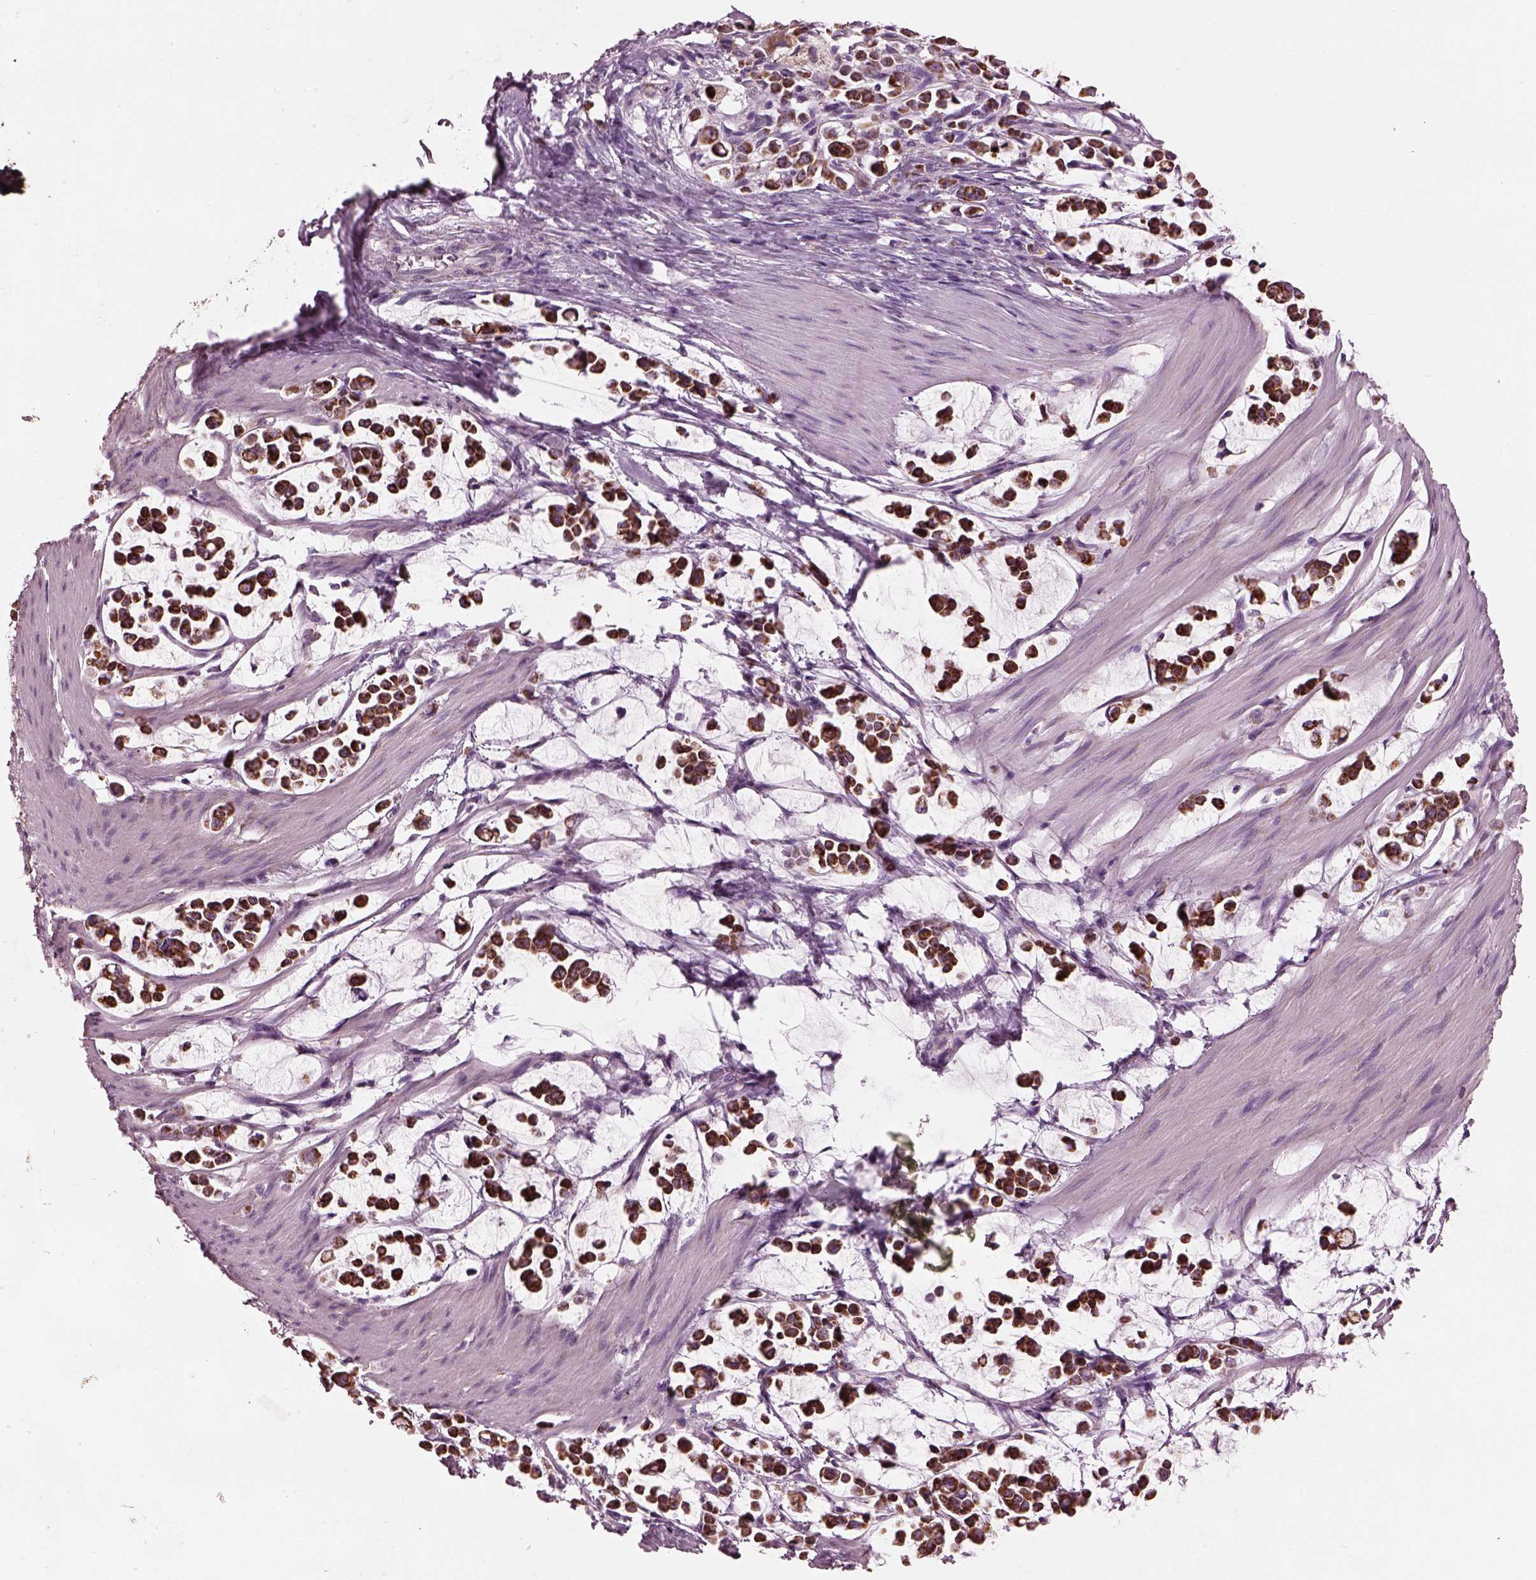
{"staining": {"intensity": "strong", "quantity": ">75%", "location": "cytoplasmic/membranous"}, "tissue": "stomach cancer", "cell_type": "Tumor cells", "image_type": "cancer", "snomed": [{"axis": "morphology", "description": "Adenocarcinoma, NOS"}, {"axis": "topography", "description": "Stomach"}], "caption": "About >75% of tumor cells in stomach cancer exhibit strong cytoplasmic/membranous protein expression as visualized by brown immunohistochemical staining.", "gene": "ATP5MF", "patient": {"sex": "male", "age": 82}}